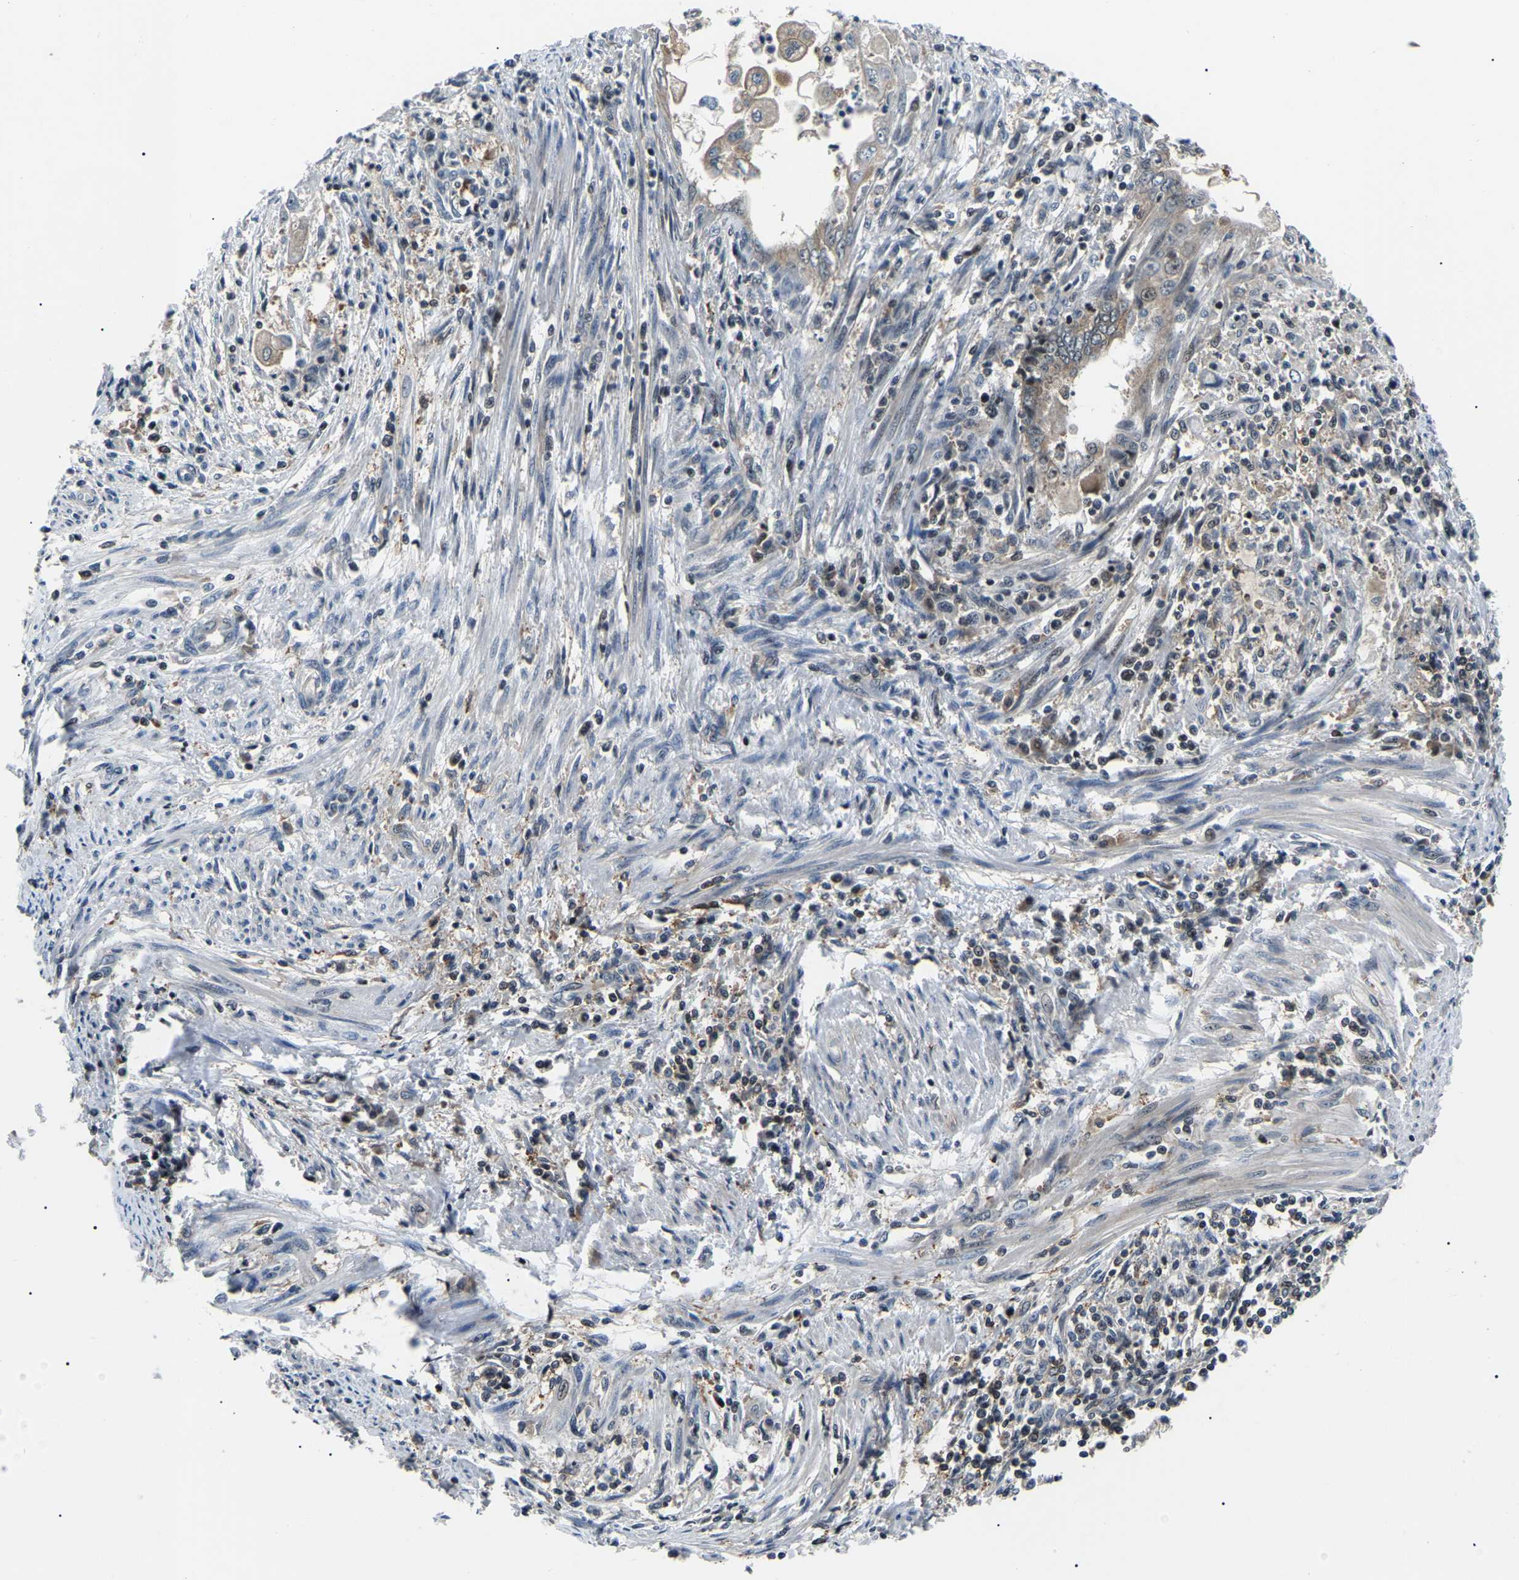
{"staining": {"intensity": "weak", "quantity": ">75%", "location": "cytoplasmic/membranous"}, "tissue": "endometrial cancer", "cell_type": "Tumor cells", "image_type": "cancer", "snomed": [{"axis": "morphology", "description": "Adenocarcinoma, NOS"}, {"axis": "topography", "description": "Uterus"}, {"axis": "topography", "description": "Endometrium"}], "caption": "The histopathology image reveals staining of adenocarcinoma (endometrial), revealing weak cytoplasmic/membranous protein staining (brown color) within tumor cells.", "gene": "RRP1B", "patient": {"sex": "female", "age": 70}}